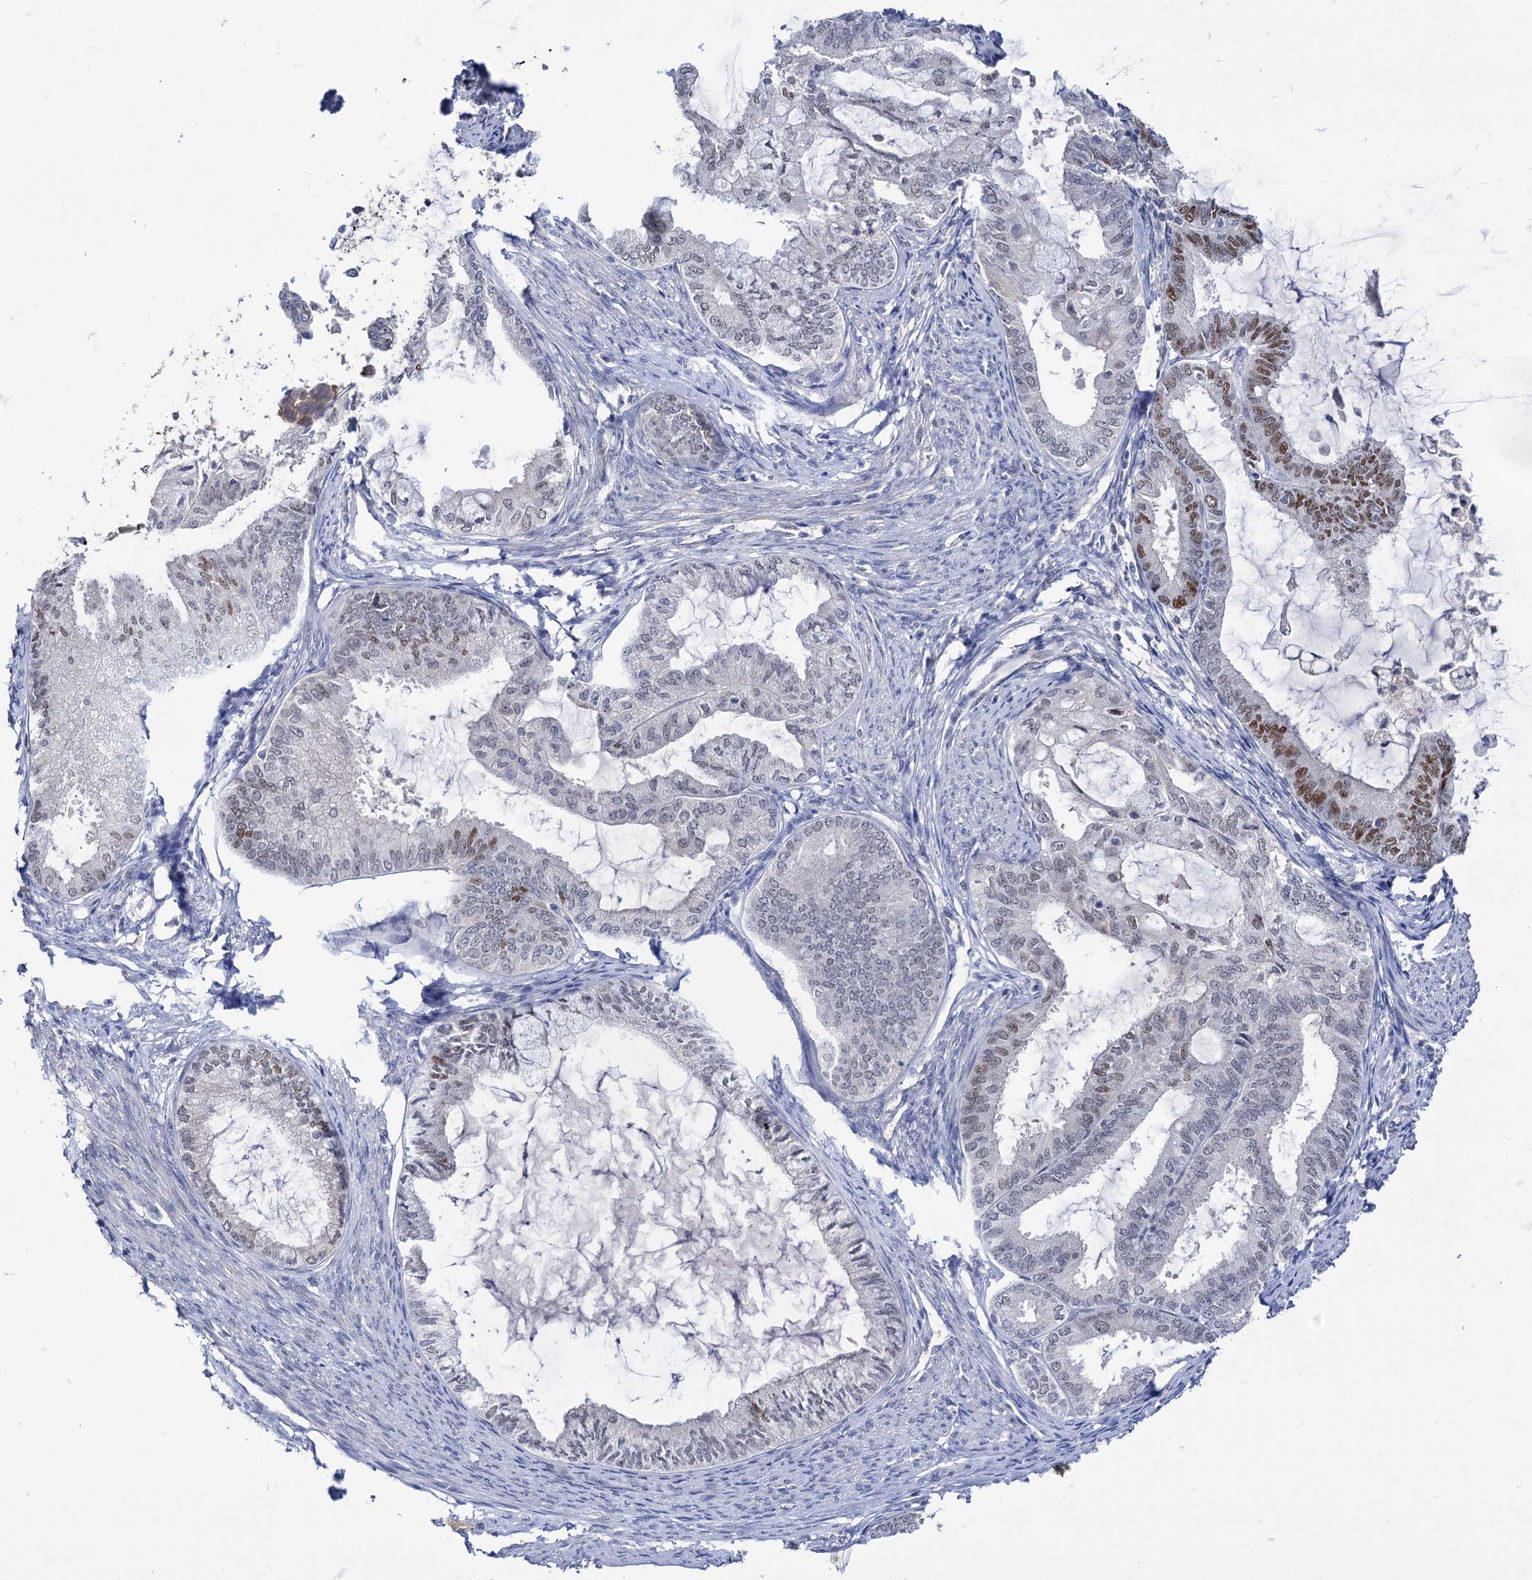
{"staining": {"intensity": "moderate", "quantity": "<25%", "location": "nuclear"}, "tissue": "endometrial cancer", "cell_type": "Tumor cells", "image_type": "cancer", "snomed": [{"axis": "morphology", "description": "Adenocarcinoma, NOS"}, {"axis": "topography", "description": "Endometrium"}], "caption": "A brown stain labels moderate nuclear positivity of a protein in human endometrial cancer tumor cells.", "gene": "NEK10", "patient": {"sex": "female", "age": 86}}